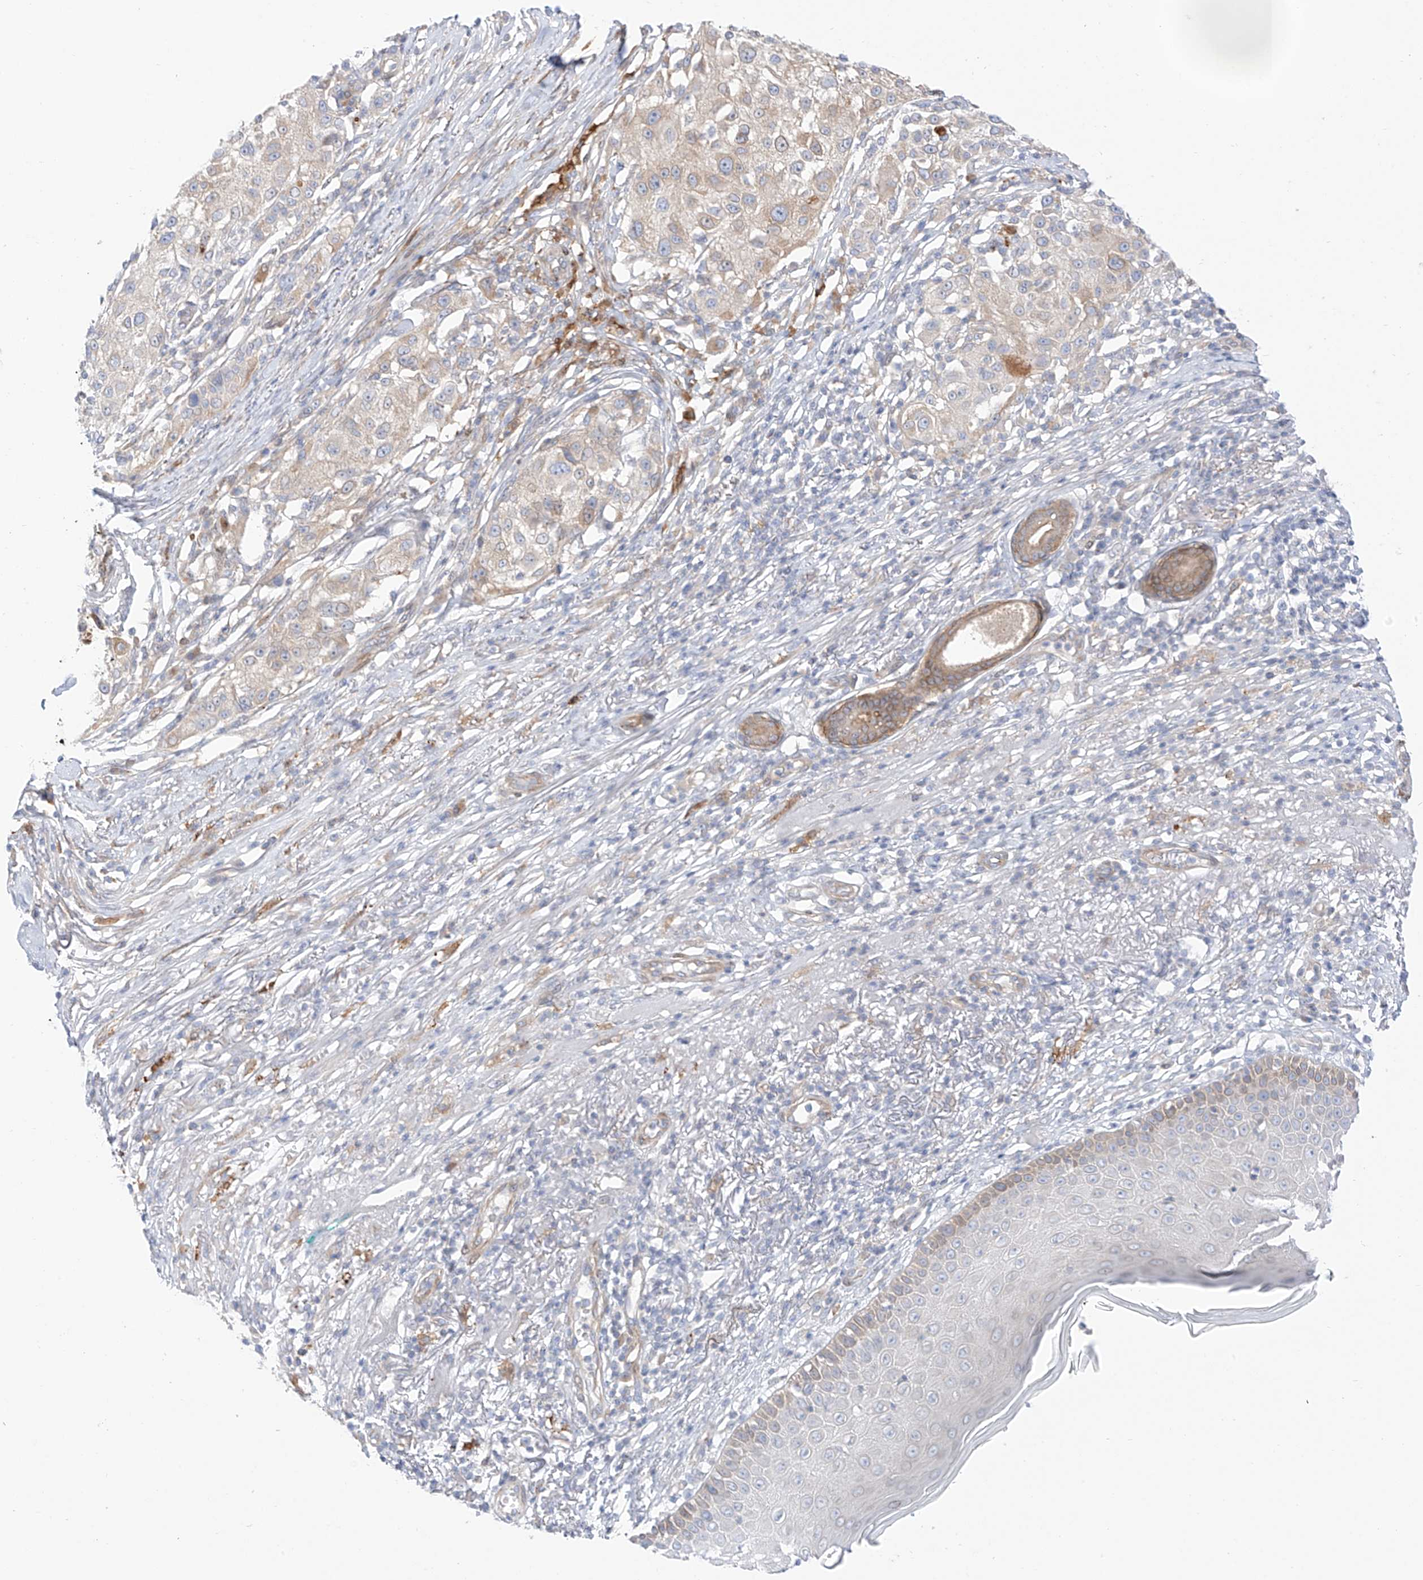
{"staining": {"intensity": "weak", "quantity": "<25%", "location": "cytoplasmic/membranous"}, "tissue": "melanoma", "cell_type": "Tumor cells", "image_type": "cancer", "snomed": [{"axis": "morphology", "description": "Necrosis, NOS"}, {"axis": "morphology", "description": "Malignant melanoma, NOS"}, {"axis": "topography", "description": "Skin"}], "caption": "High power microscopy photomicrograph of an immunohistochemistry micrograph of malignant melanoma, revealing no significant staining in tumor cells.", "gene": "PCYOX1", "patient": {"sex": "female", "age": 87}}